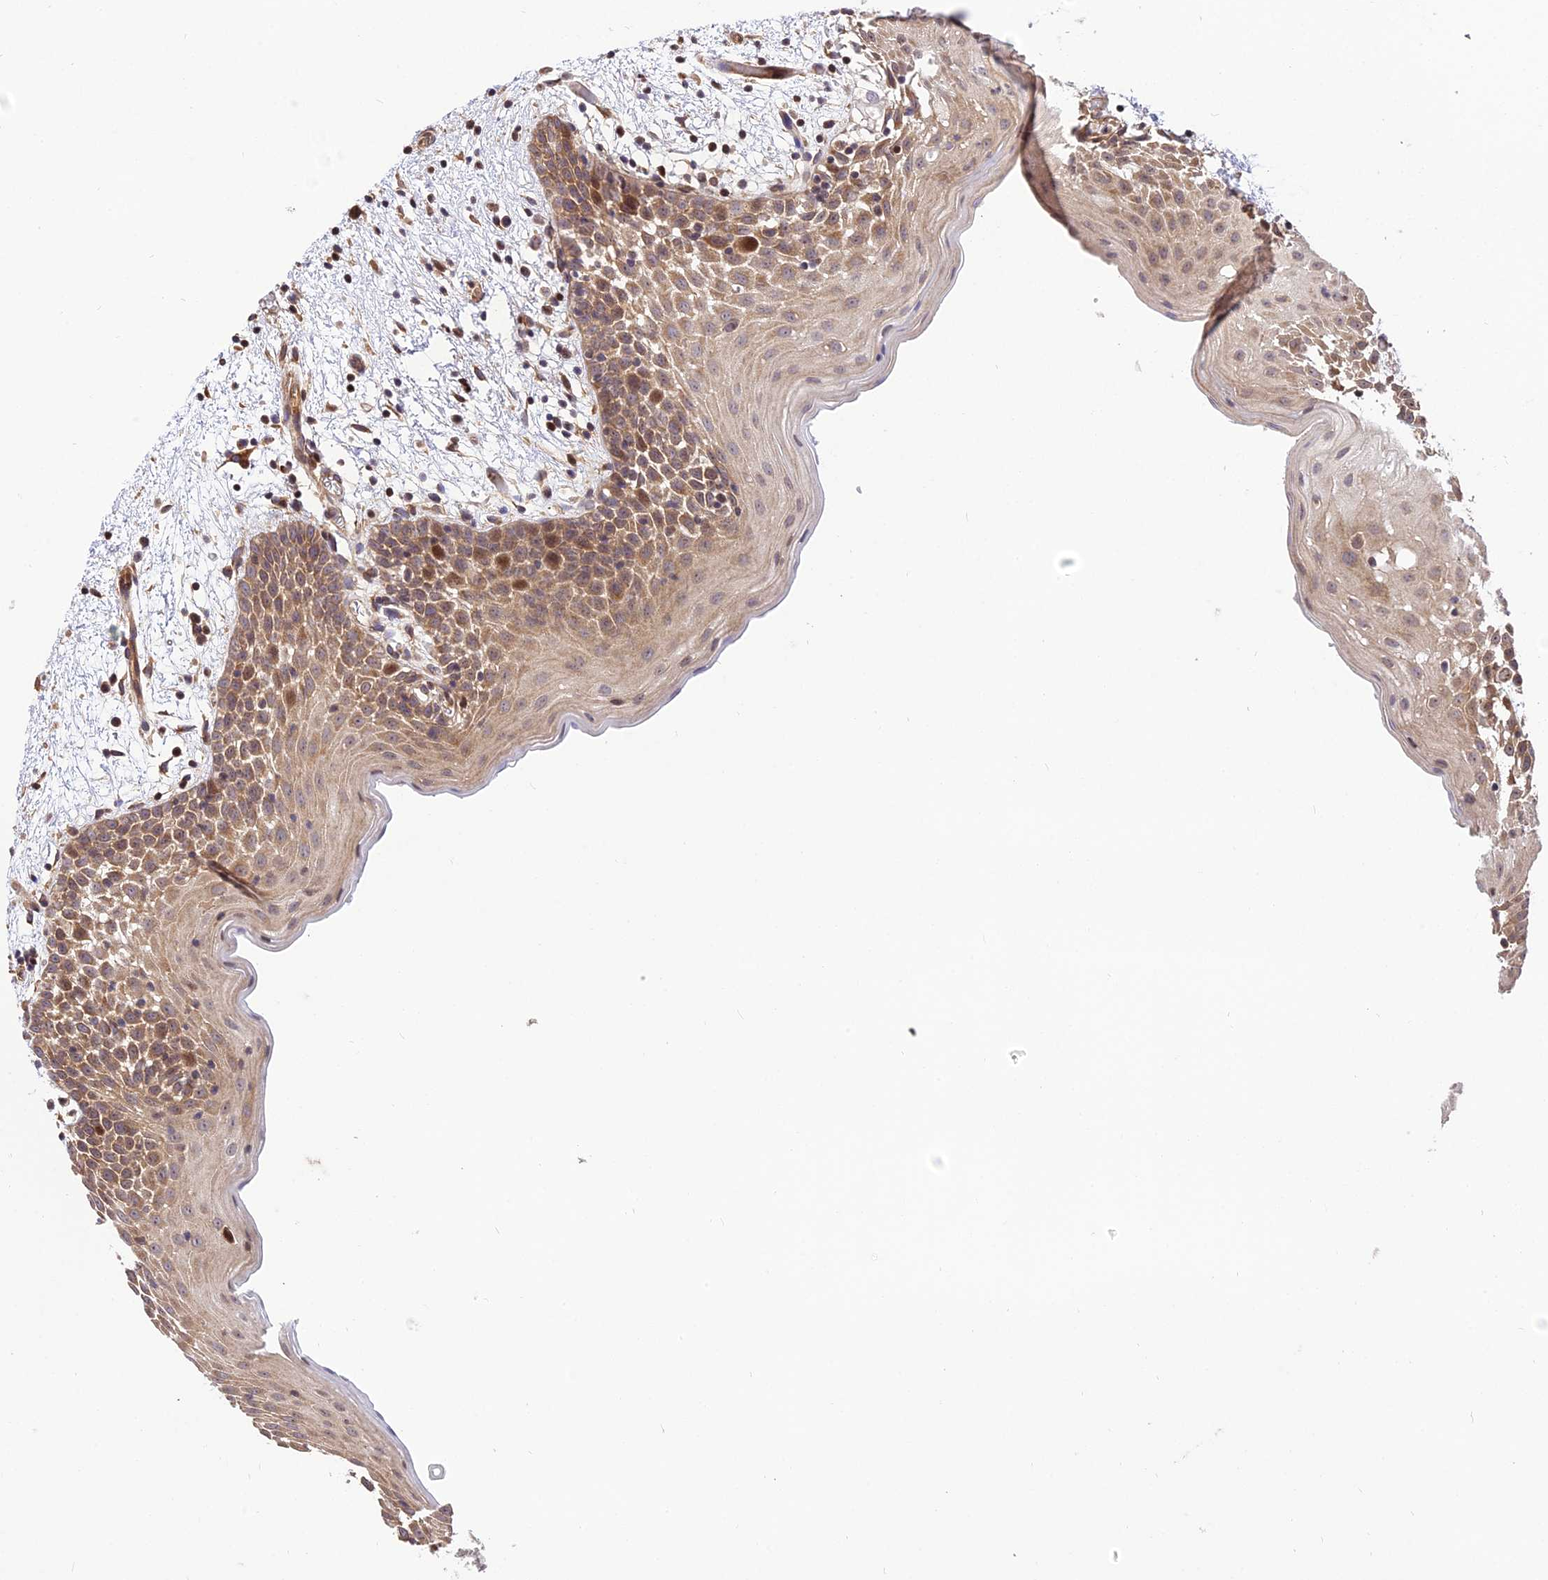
{"staining": {"intensity": "moderate", "quantity": ">75%", "location": "cytoplasmic/membranous"}, "tissue": "oral mucosa", "cell_type": "Squamous epithelial cells", "image_type": "normal", "snomed": [{"axis": "morphology", "description": "Normal tissue, NOS"}, {"axis": "topography", "description": "Skeletal muscle"}, {"axis": "topography", "description": "Oral tissue"}, {"axis": "topography", "description": "Salivary gland"}, {"axis": "topography", "description": "Peripheral nerve tissue"}], "caption": "Immunohistochemistry (IHC) photomicrograph of normal oral mucosa: human oral mucosa stained using immunohistochemistry (IHC) reveals medium levels of moderate protein expression localized specifically in the cytoplasmic/membranous of squamous epithelial cells, appearing as a cytoplasmic/membranous brown color.", "gene": "SMG6", "patient": {"sex": "male", "age": 54}}